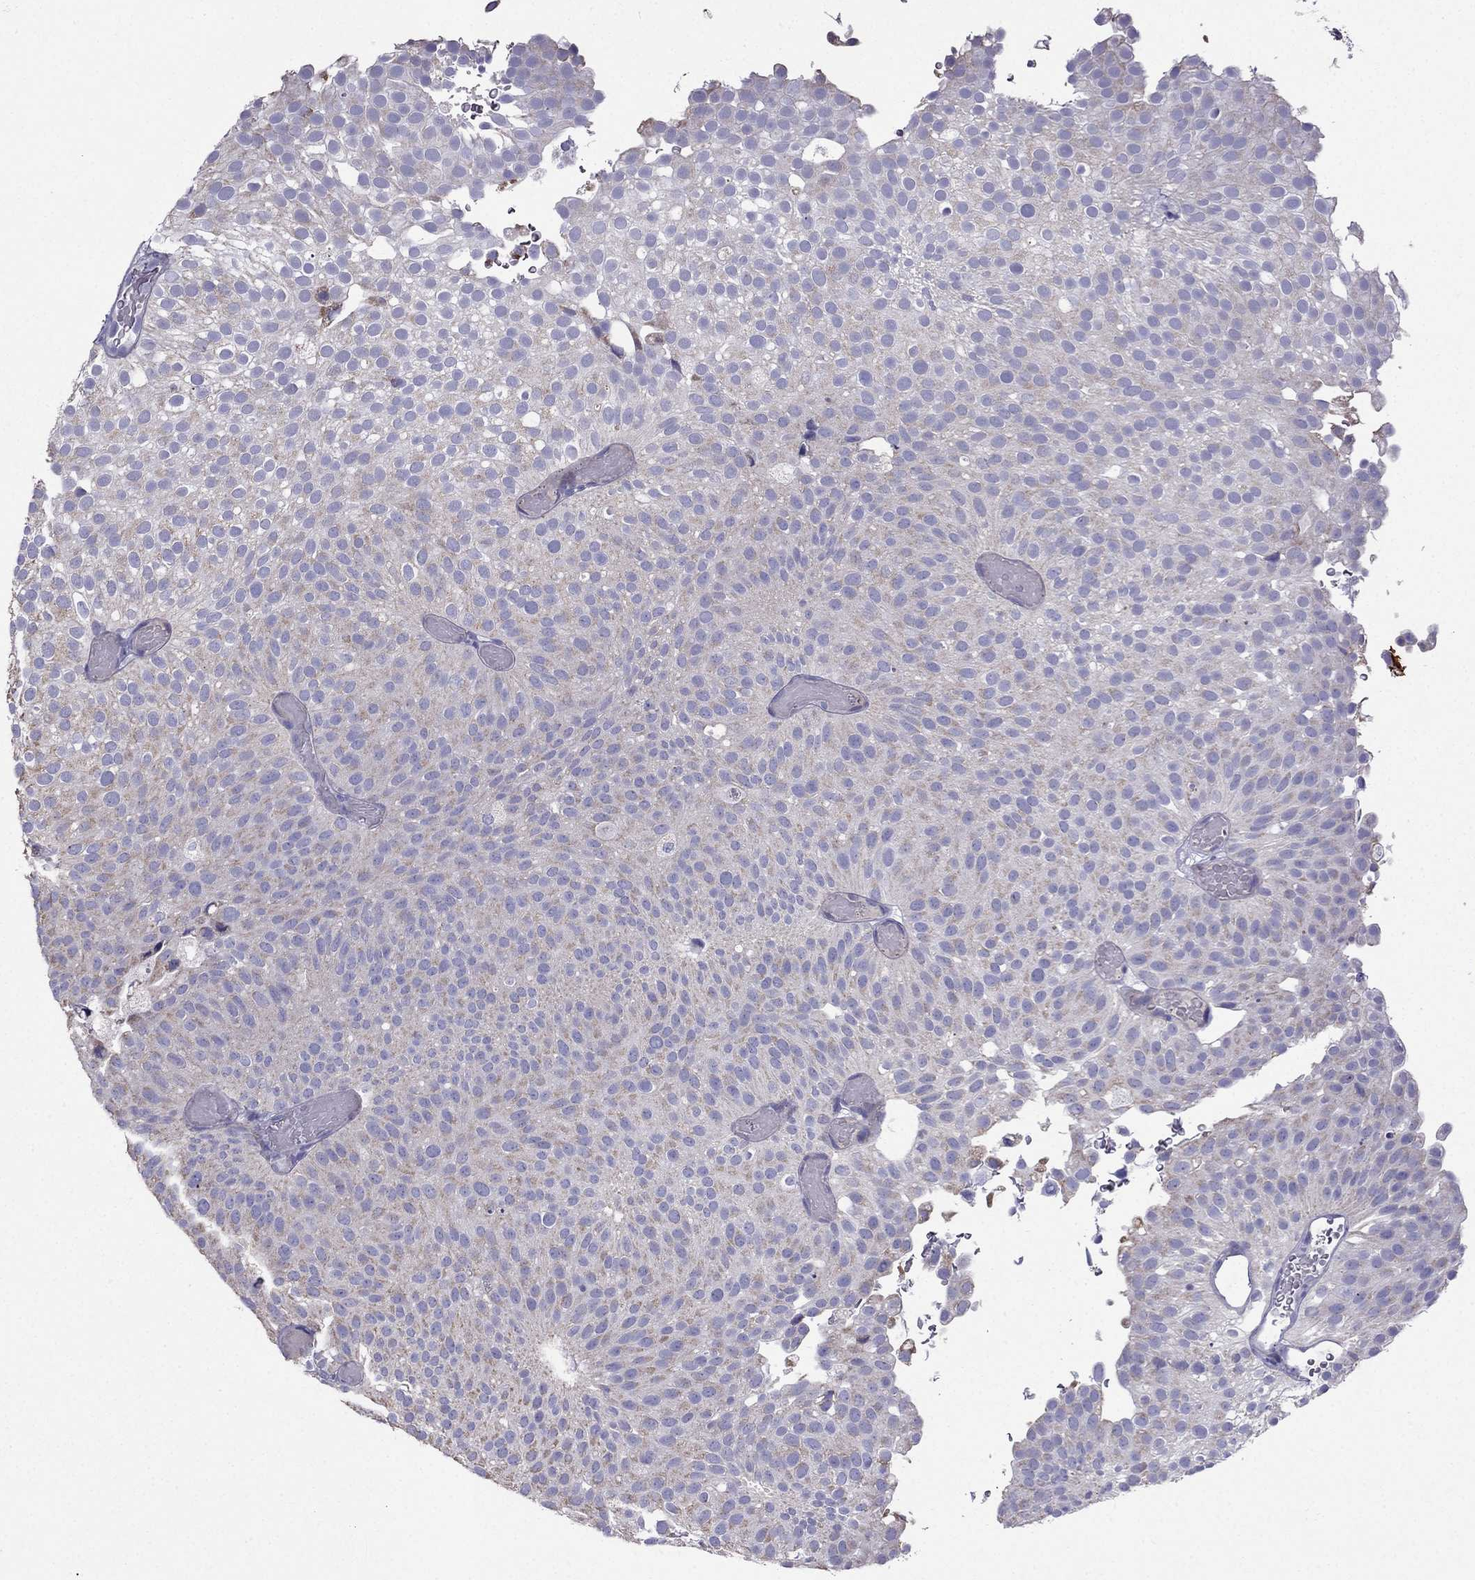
{"staining": {"intensity": "strong", "quantity": "<25%", "location": "cytoplasmic/membranous"}, "tissue": "urothelial cancer", "cell_type": "Tumor cells", "image_type": "cancer", "snomed": [{"axis": "morphology", "description": "Urothelial carcinoma, Low grade"}, {"axis": "topography", "description": "Urinary bladder"}], "caption": "Protein staining reveals strong cytoplasmic/membranous staining in approximately <25% of tumor cells in urothelial cancer.", "gene": "DSC1", "patient": {"sex": "male", "age": 78}}